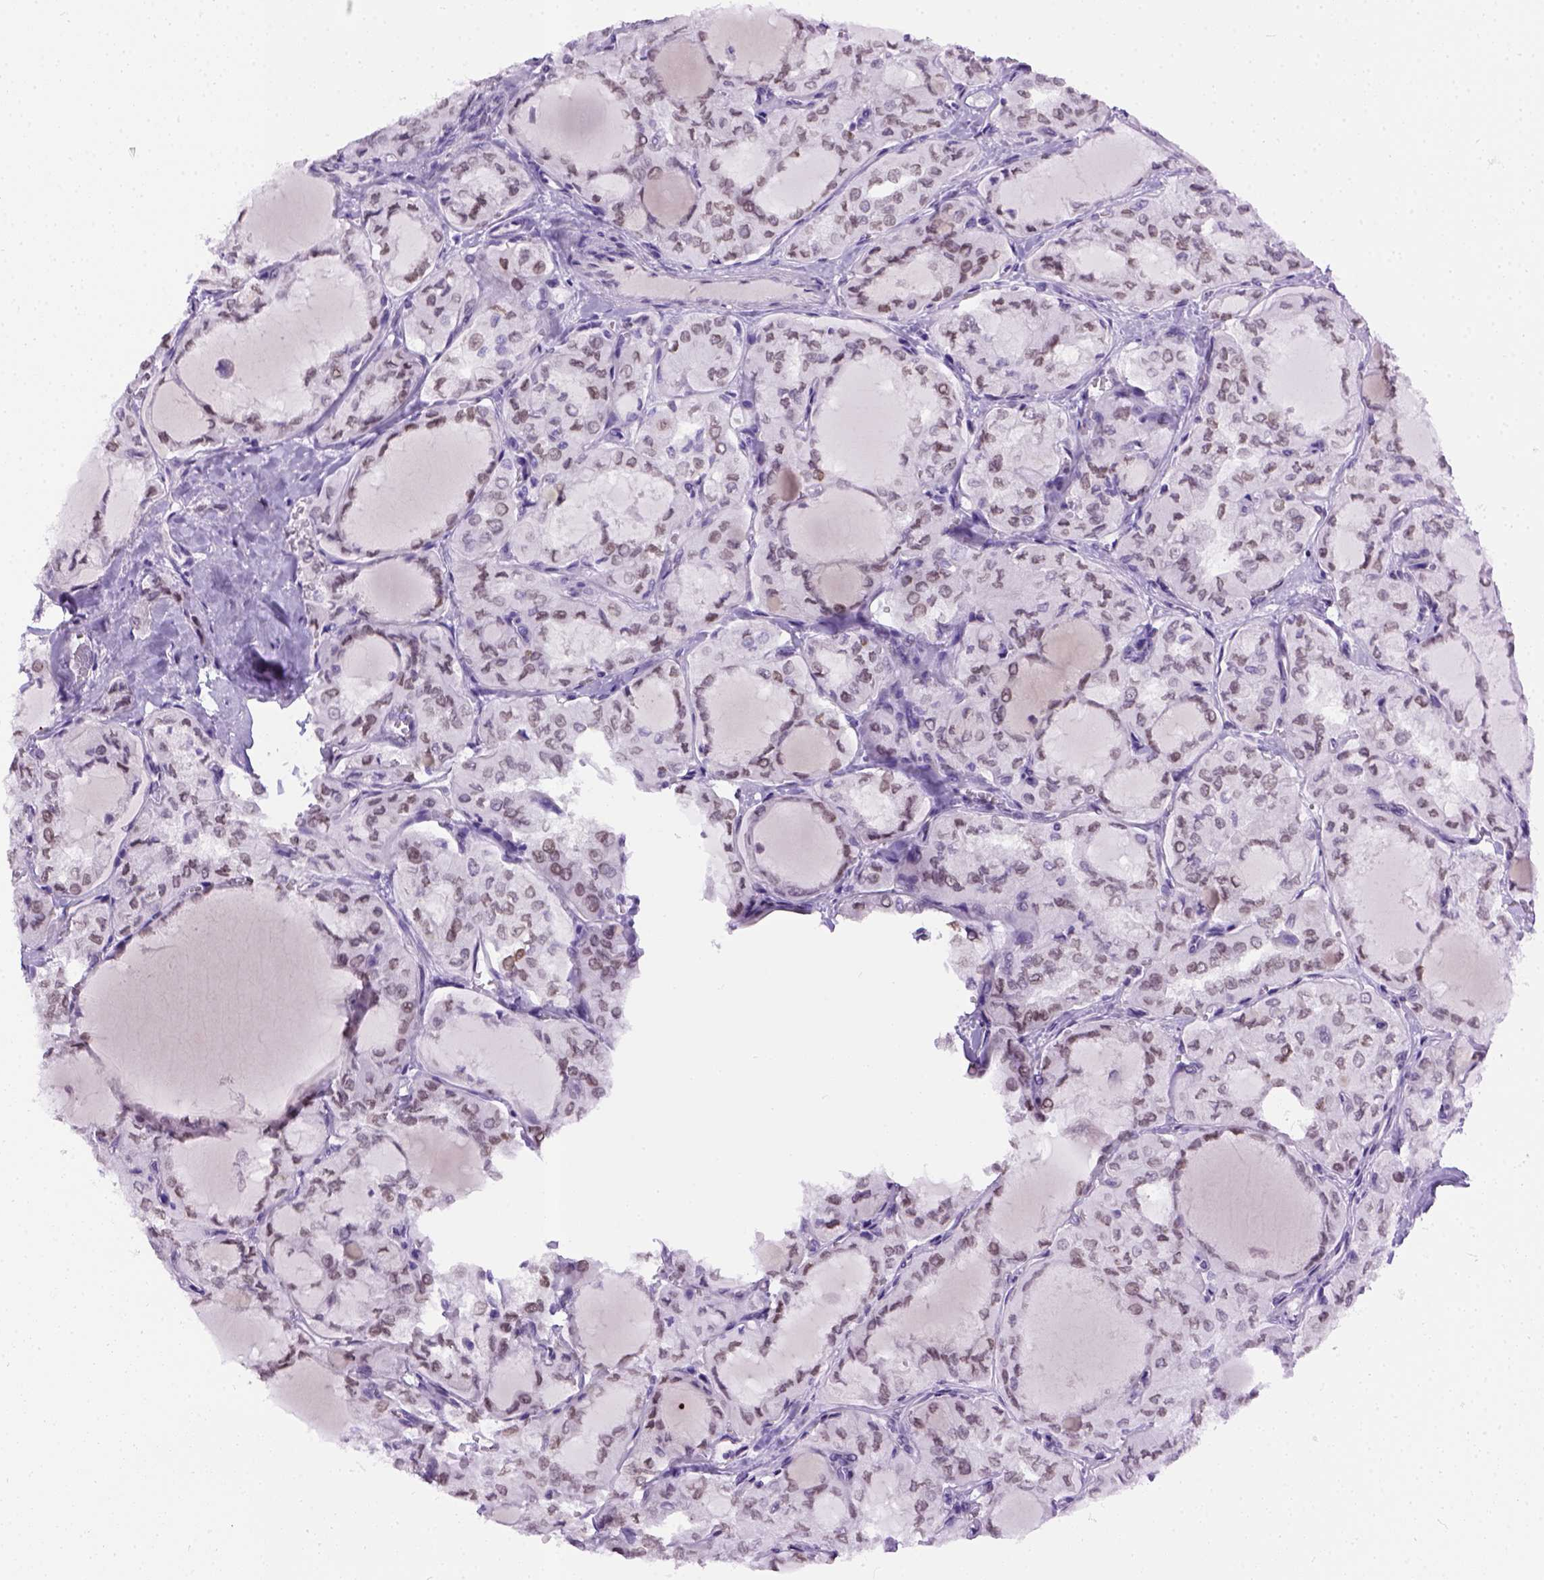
{"staining": {"intensity": "moderate", "quantity": ">75%", "location": "nuclear"}, "tissue": "thyroid cancer", "cell_type": "Tumor cells", "image_type": "cancer", "snomed": [{"axis": "morphology", "description": "Papillary adenocarcinoma, NOS"}, {"axis": "topography", "description": "Thyroid gland"}], "caption": "This is a histology image of IHC staining of thyroid cancer, which shows moderate expression in the nuclear of tumor cells.", "gene": "FAM184B", "patient": {"sex": "male", "age": 20}}